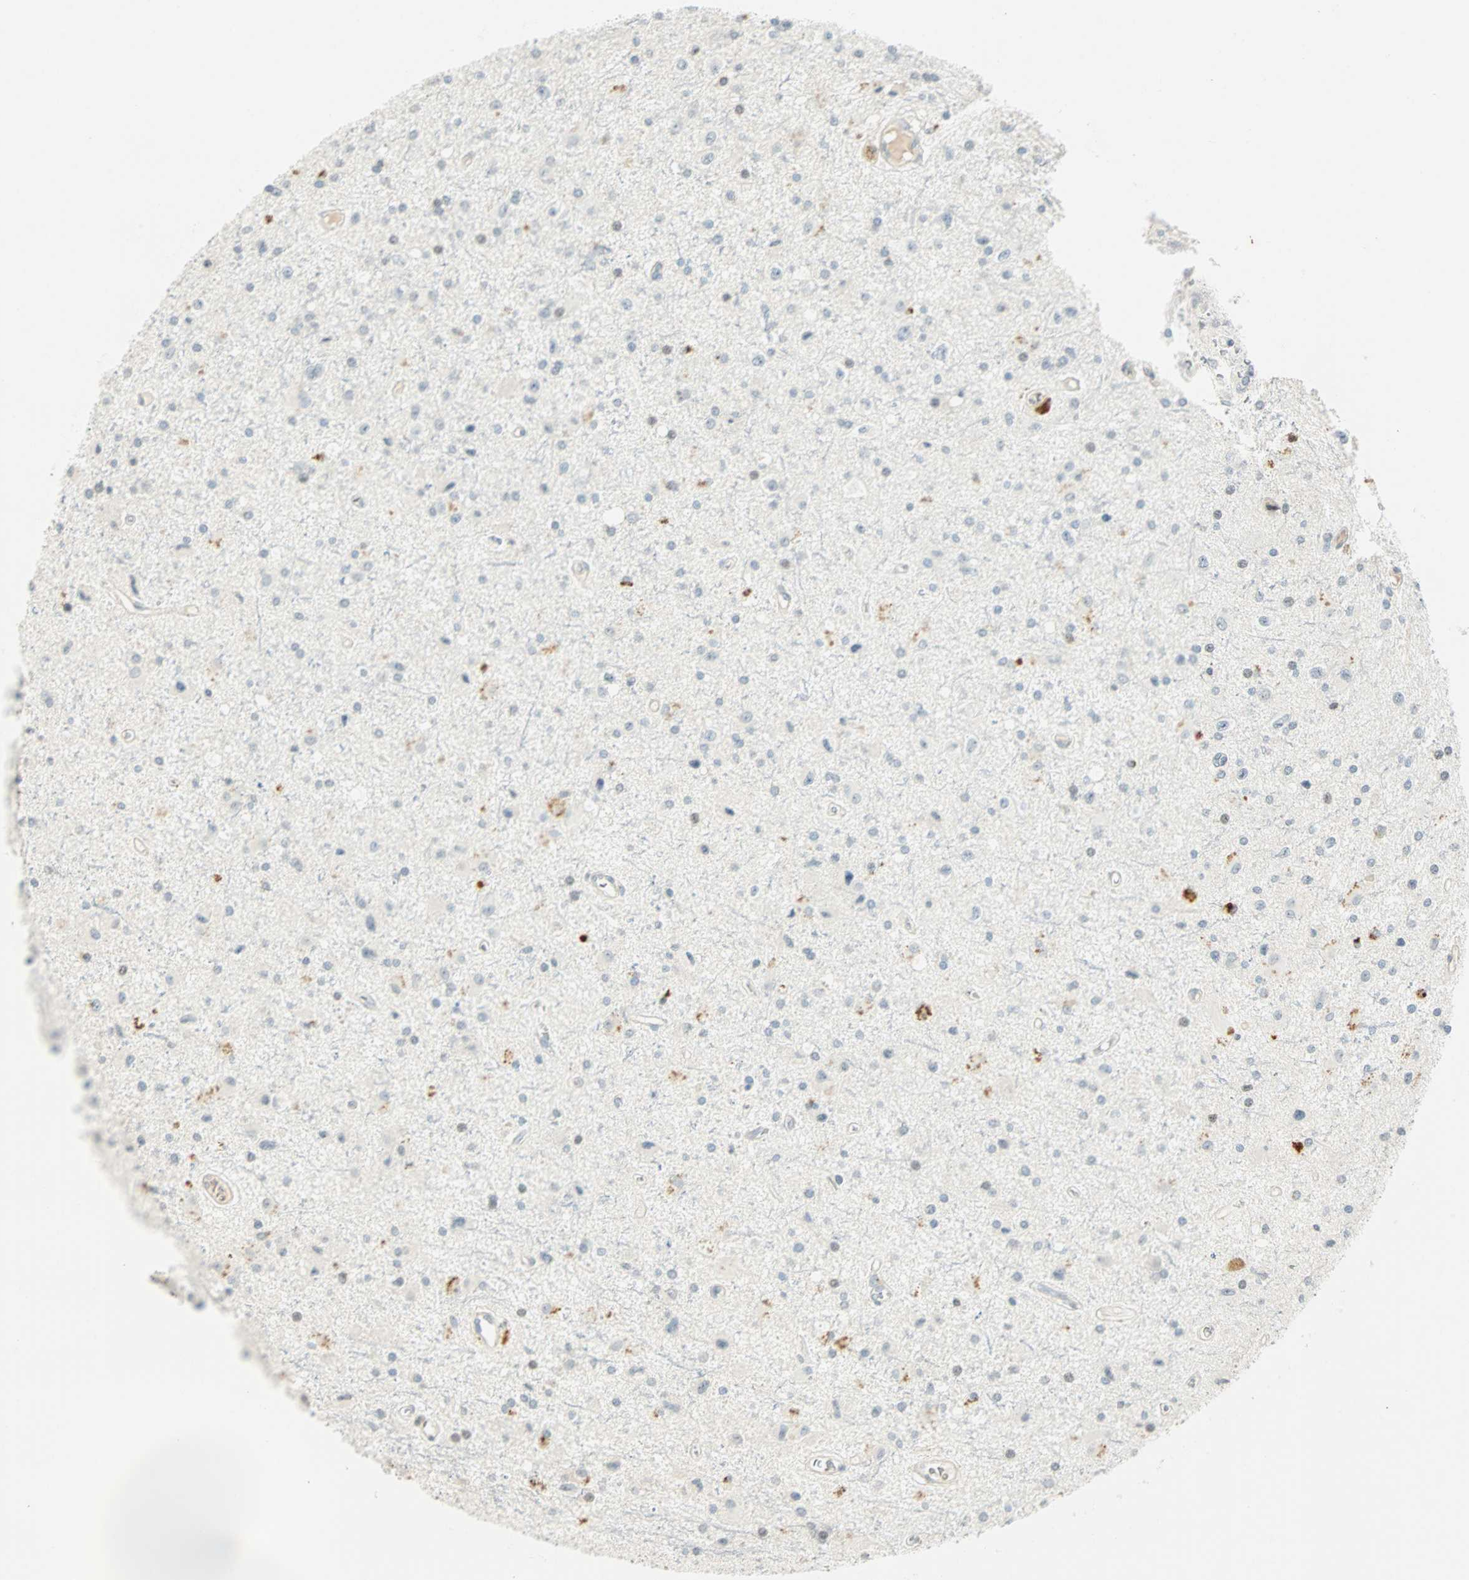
{"staining": {"intensity": "weak", "quantity": "<25%", "location": "nuclear"}, "tissue": "glioma", "cell_type": "Tumor cells", "image_type": "cancer", "snomed": [{"axis": "morphology", "description": "Glioma, malignant, Low grade"}, {"axis": "topography", "description": "Brain"}], "caption": "High magnification brightfield microscopy of glioma stained with DAB (3,3'-diaminobenzidine) (brown) and counterstained with hematoxylin (blue): tumor cells show no significant positivity. (Immunohistochemistry (ihc), brightfield microscopy, high magnification).", "gene": "SMAD3", "patient": {"sex": "male", "age": 58}}